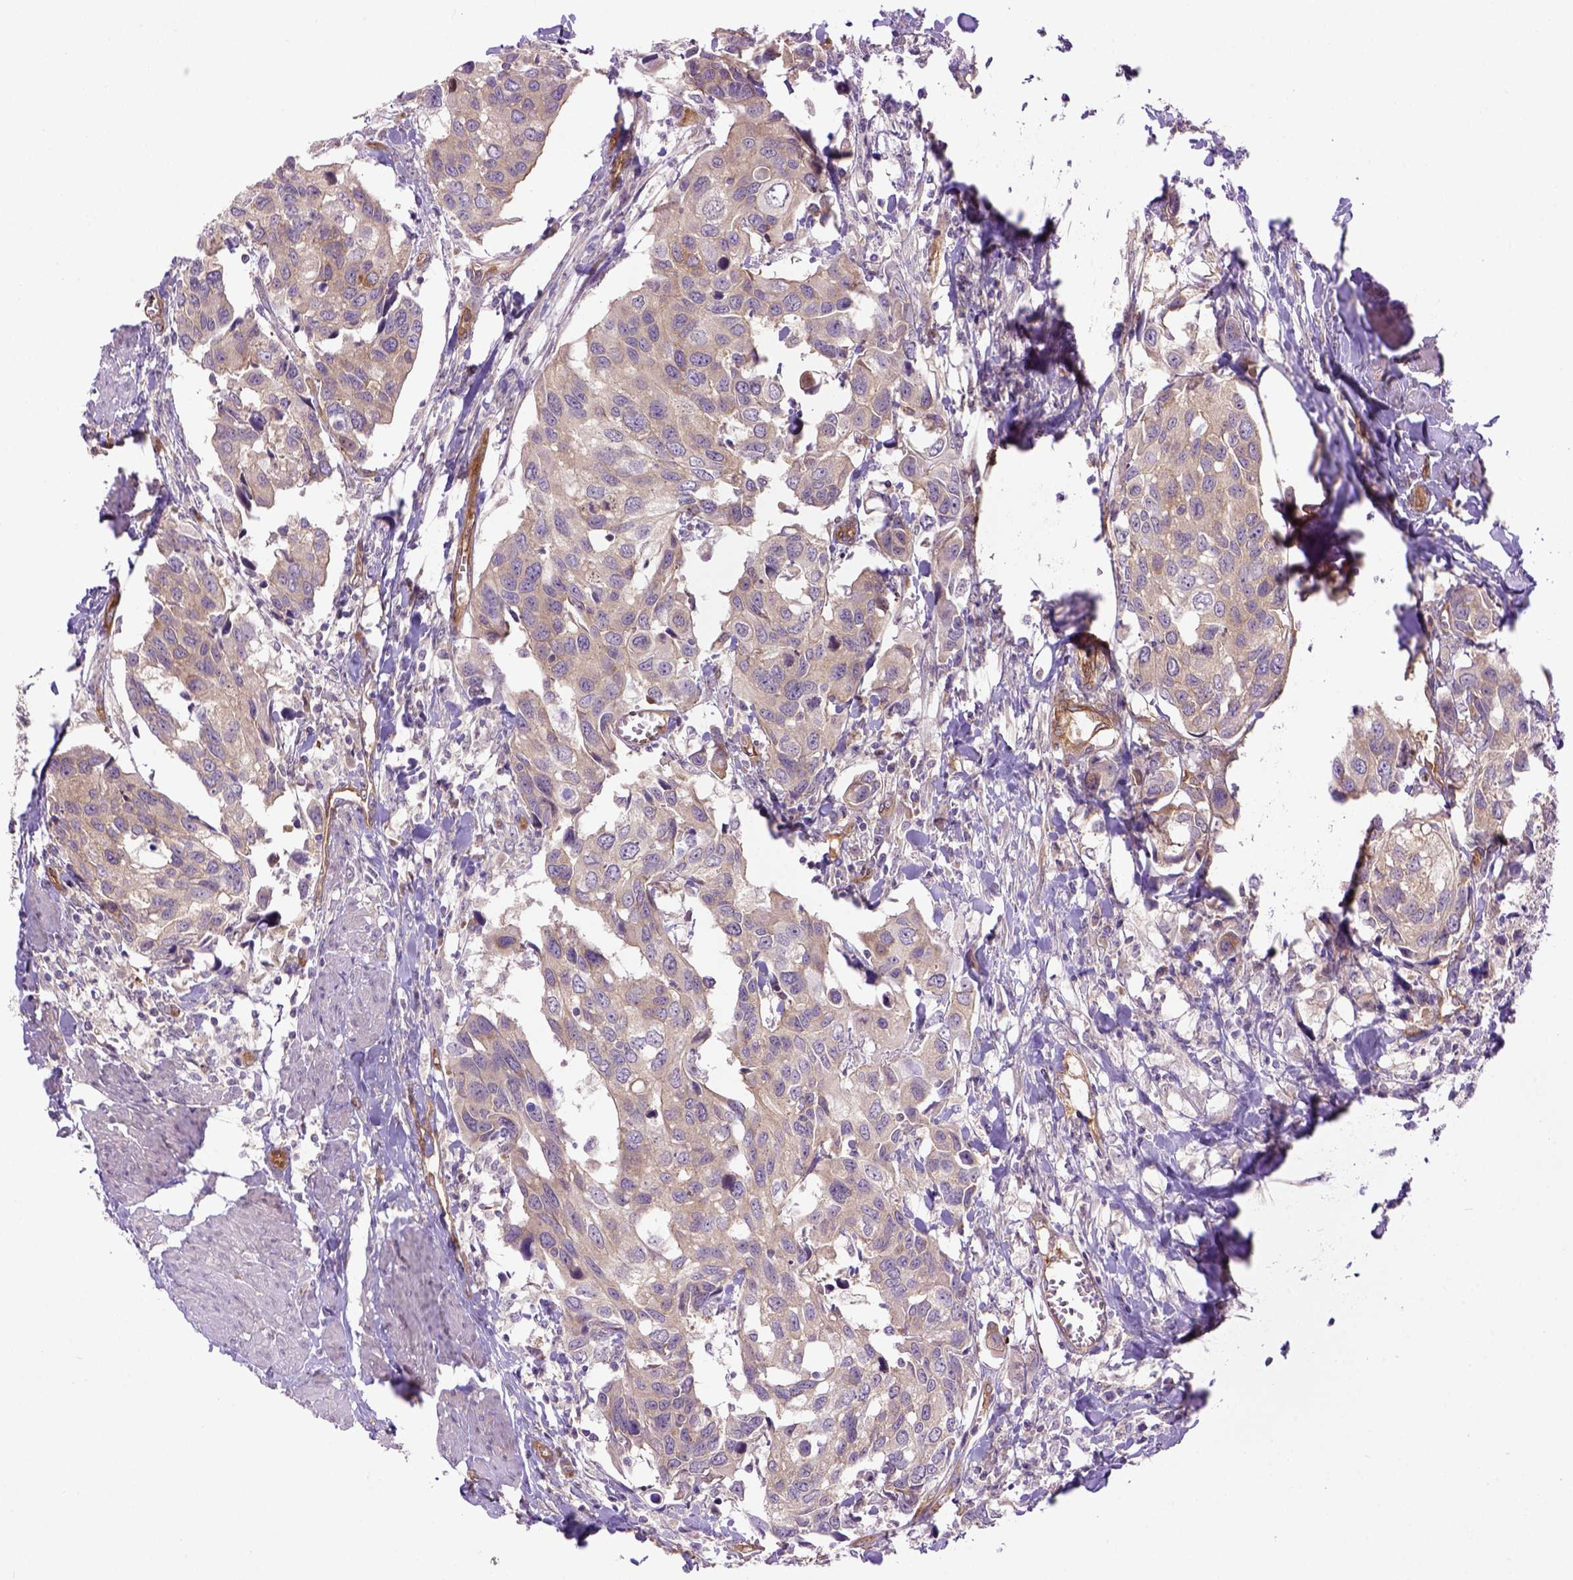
{"staining": {"intensity": "moderate", "quantity": "<25%", "location": "cytoplasmic/membranous"}, "tissue": "urothelial cancer", "cell_type": "Tumor cells", "image_type": "cancer", "snomed": [{"axis": "morphology", "description": "Urothelial carcinoma, High grade"}, {"axis": "topography", "description": "Urinary bladder"}], "caption": "High-grade urothelial carcinoma stained for a protein (brown) shows moderate cytoplasmic/membranous positive staining in approximately <25% of tumor cells.", "gene": "CASKIN2", "patient": {"sex": "male", "age": 60}}